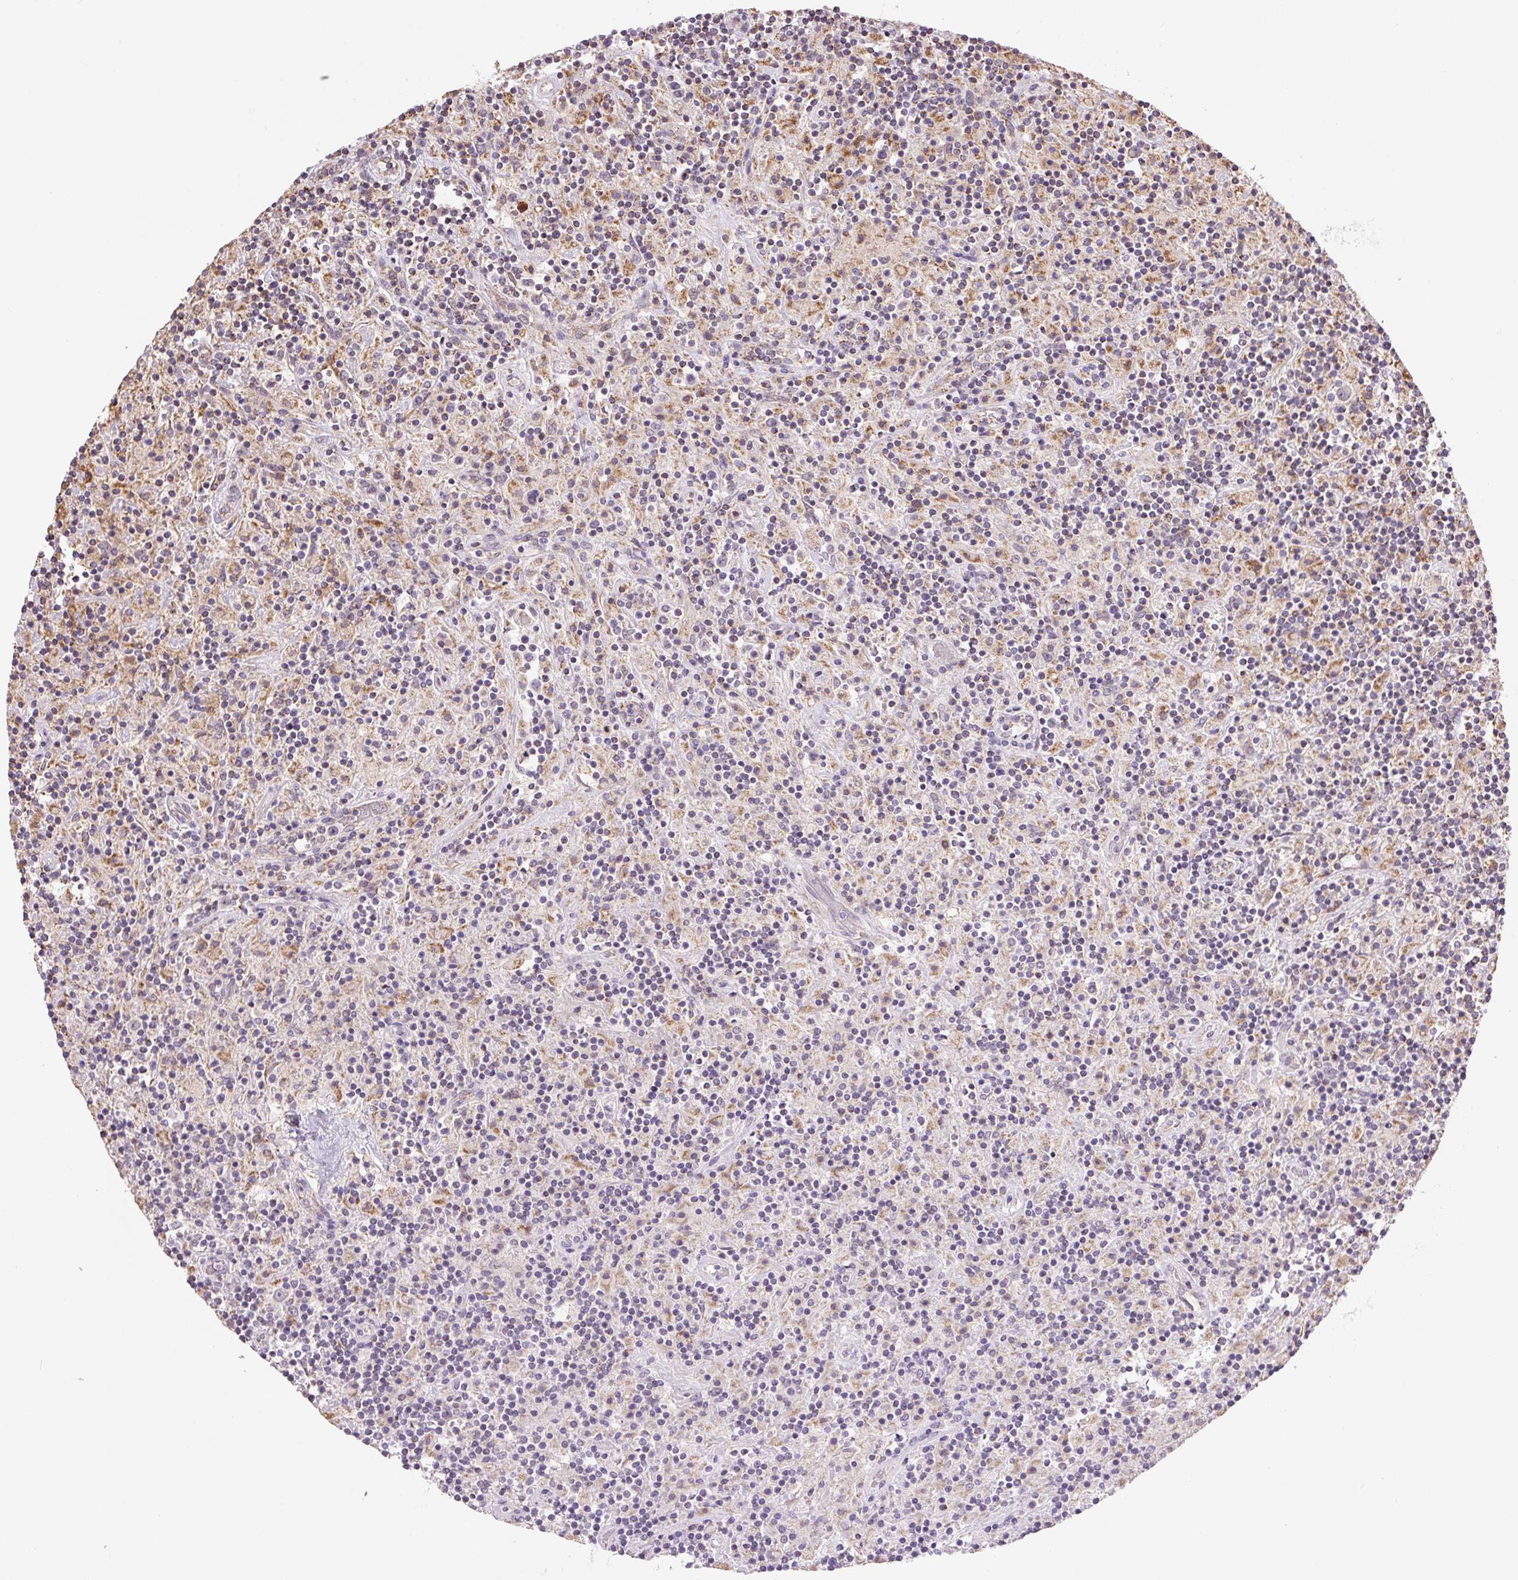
{"staining": {"intensity": "negative", "quantity": "none", "location": "none"}, "tissue": "lymphoma", "cell_type": "Tumor cells", "image_type": "cancer", "snomed": [{"axis": "morphology", "description": "Hodgkin's disease, NOS"}, {"axis": "topography", "description": "Lymph node"}], "caption": "Immunohistochemistry (IHC) of human Hodgkin's disease displays no staining in tumor cells. Brightfield microscopy of immunohistochemistry (IHC) stained with DAB (3,3'-diaminobenzidine) (brown) and hematoxylin (blue), captured at high magnification.", "gene": "SGF29", "patient": {"sex": "male", "age": 70}}